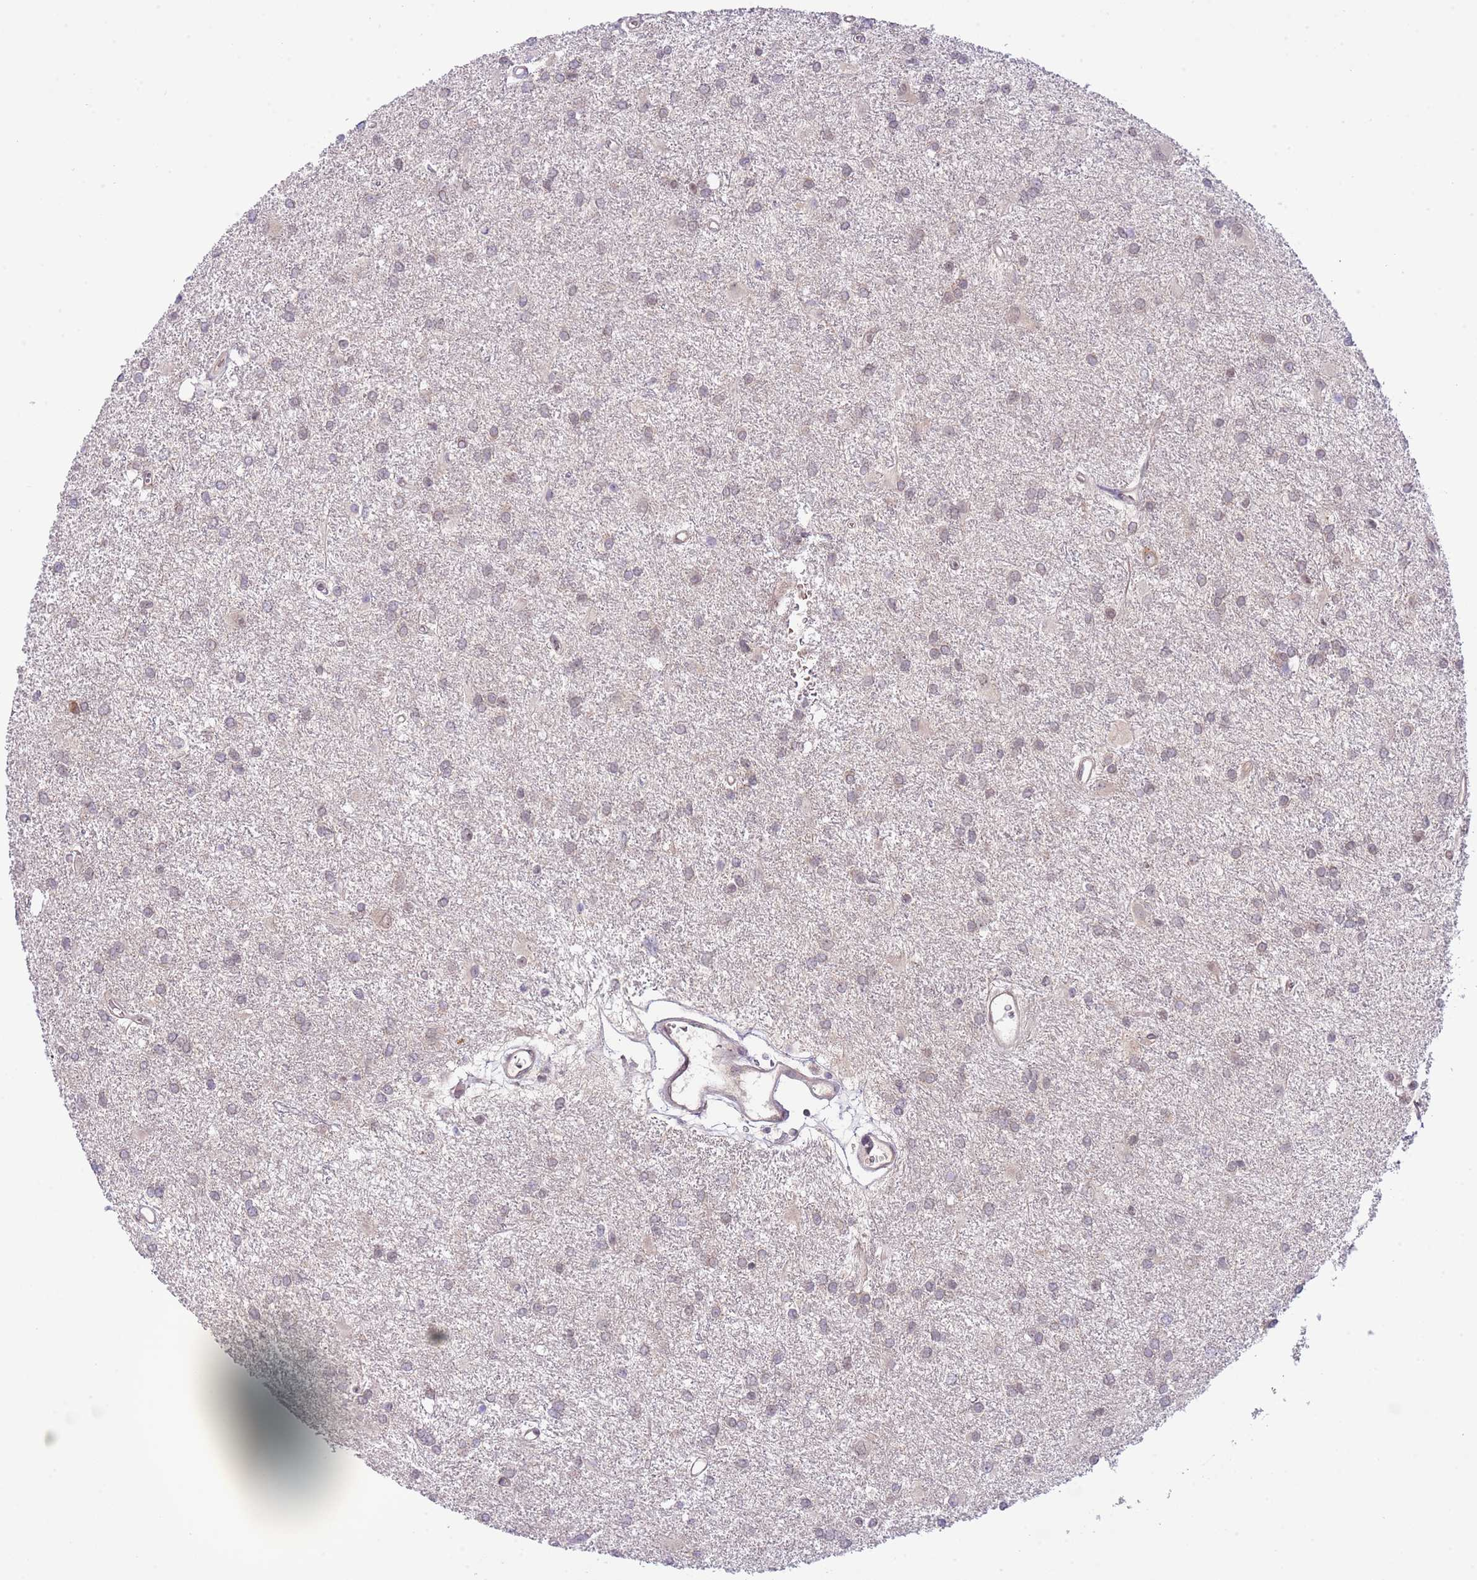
{"staining": {"intensity": "negative", "quantity": "none", "location": "none"}, "tissue": "glioma", "cell_type": "Tumor cells", "image_type": "cancer", "snomed": [{"axis": "morphology", "description": "Glioma, malignant, High grade"}, {"axis": "topography", "description": "Brain"}], "caption": "IHC image of neoplastic tissue: malignant glioma (high-grade) stained with DAB (3,3'-diaminobenzidine) shows no significant protein staining in tumor cells. The staining was performed using DAB (3,3'-diaminobenzidine) to visualize the protein expression in brown, while the nuclei were stained in blue with hematoxylin (Magnification: 20x).", "gene": "CHD1", "patient": {"sex": "female", "age": 50}}